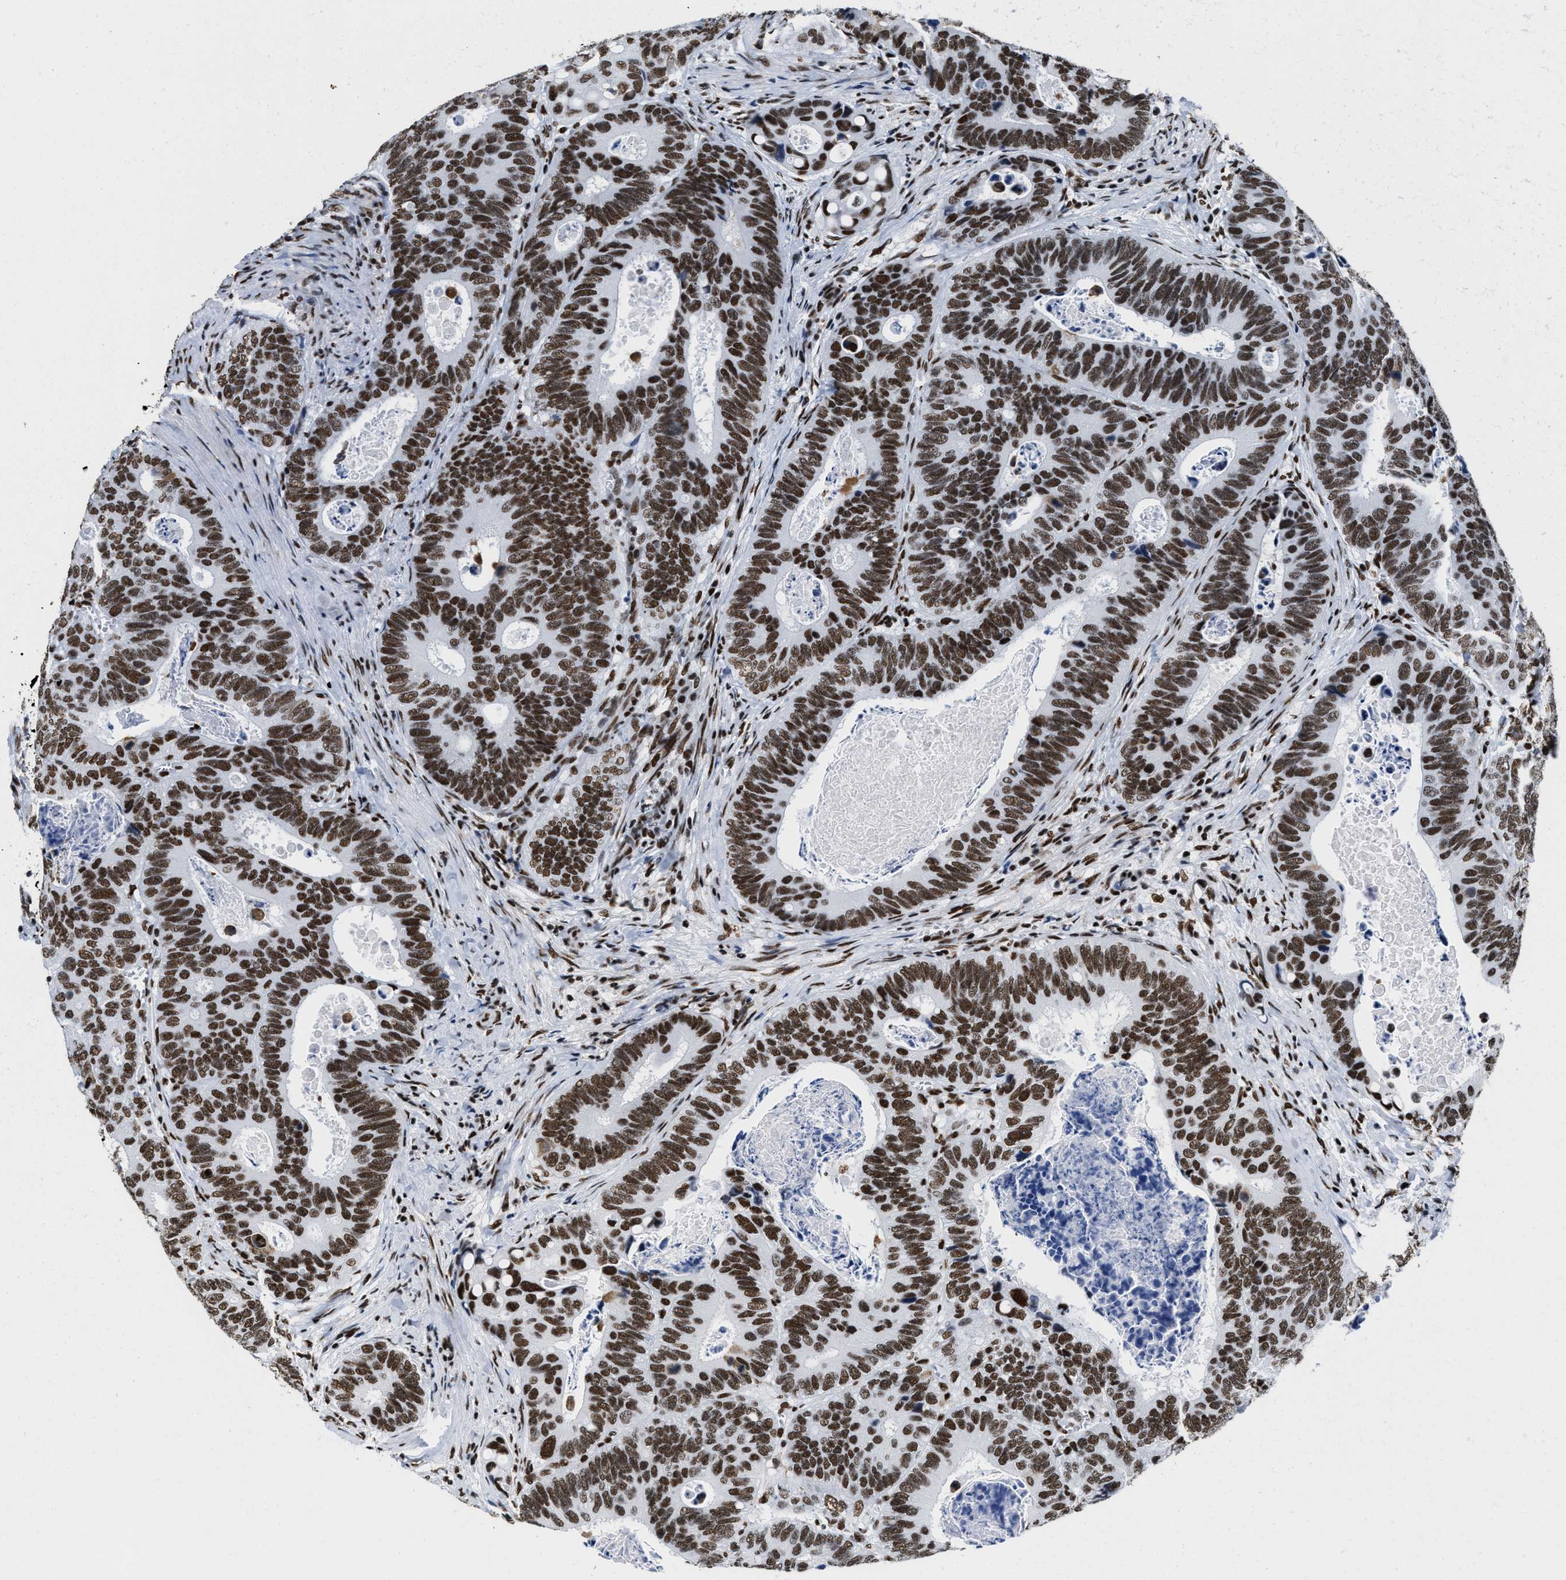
{"staining": {"intensity": "strong", "quantity": ">75%", "location": "nuclear"}, "tissue": "colorectal cancer", "cell_type": "Tumor cells", "image_type": "cancer", "snomed": [{"axis": "morphology", "description": "Inflammation, NOS"}, {"axis": "morphology", "description": "Adenocarcinoma, NOS"}, {"axis": "topography", "description": "Colon"}], "caption": "High-magnification brightfield microscopy of colorectal cancer (adenocarcinoma) stained with DAB (3,3'-diaminobenzidine) (brown) and counterstained with hematoxylin (blue). tumor cells exhibit strong nuclear expression is identified in approximately>75% of cells.", "gene": "SMARCC2", "patient": {"sex": "male", "age": 72}}